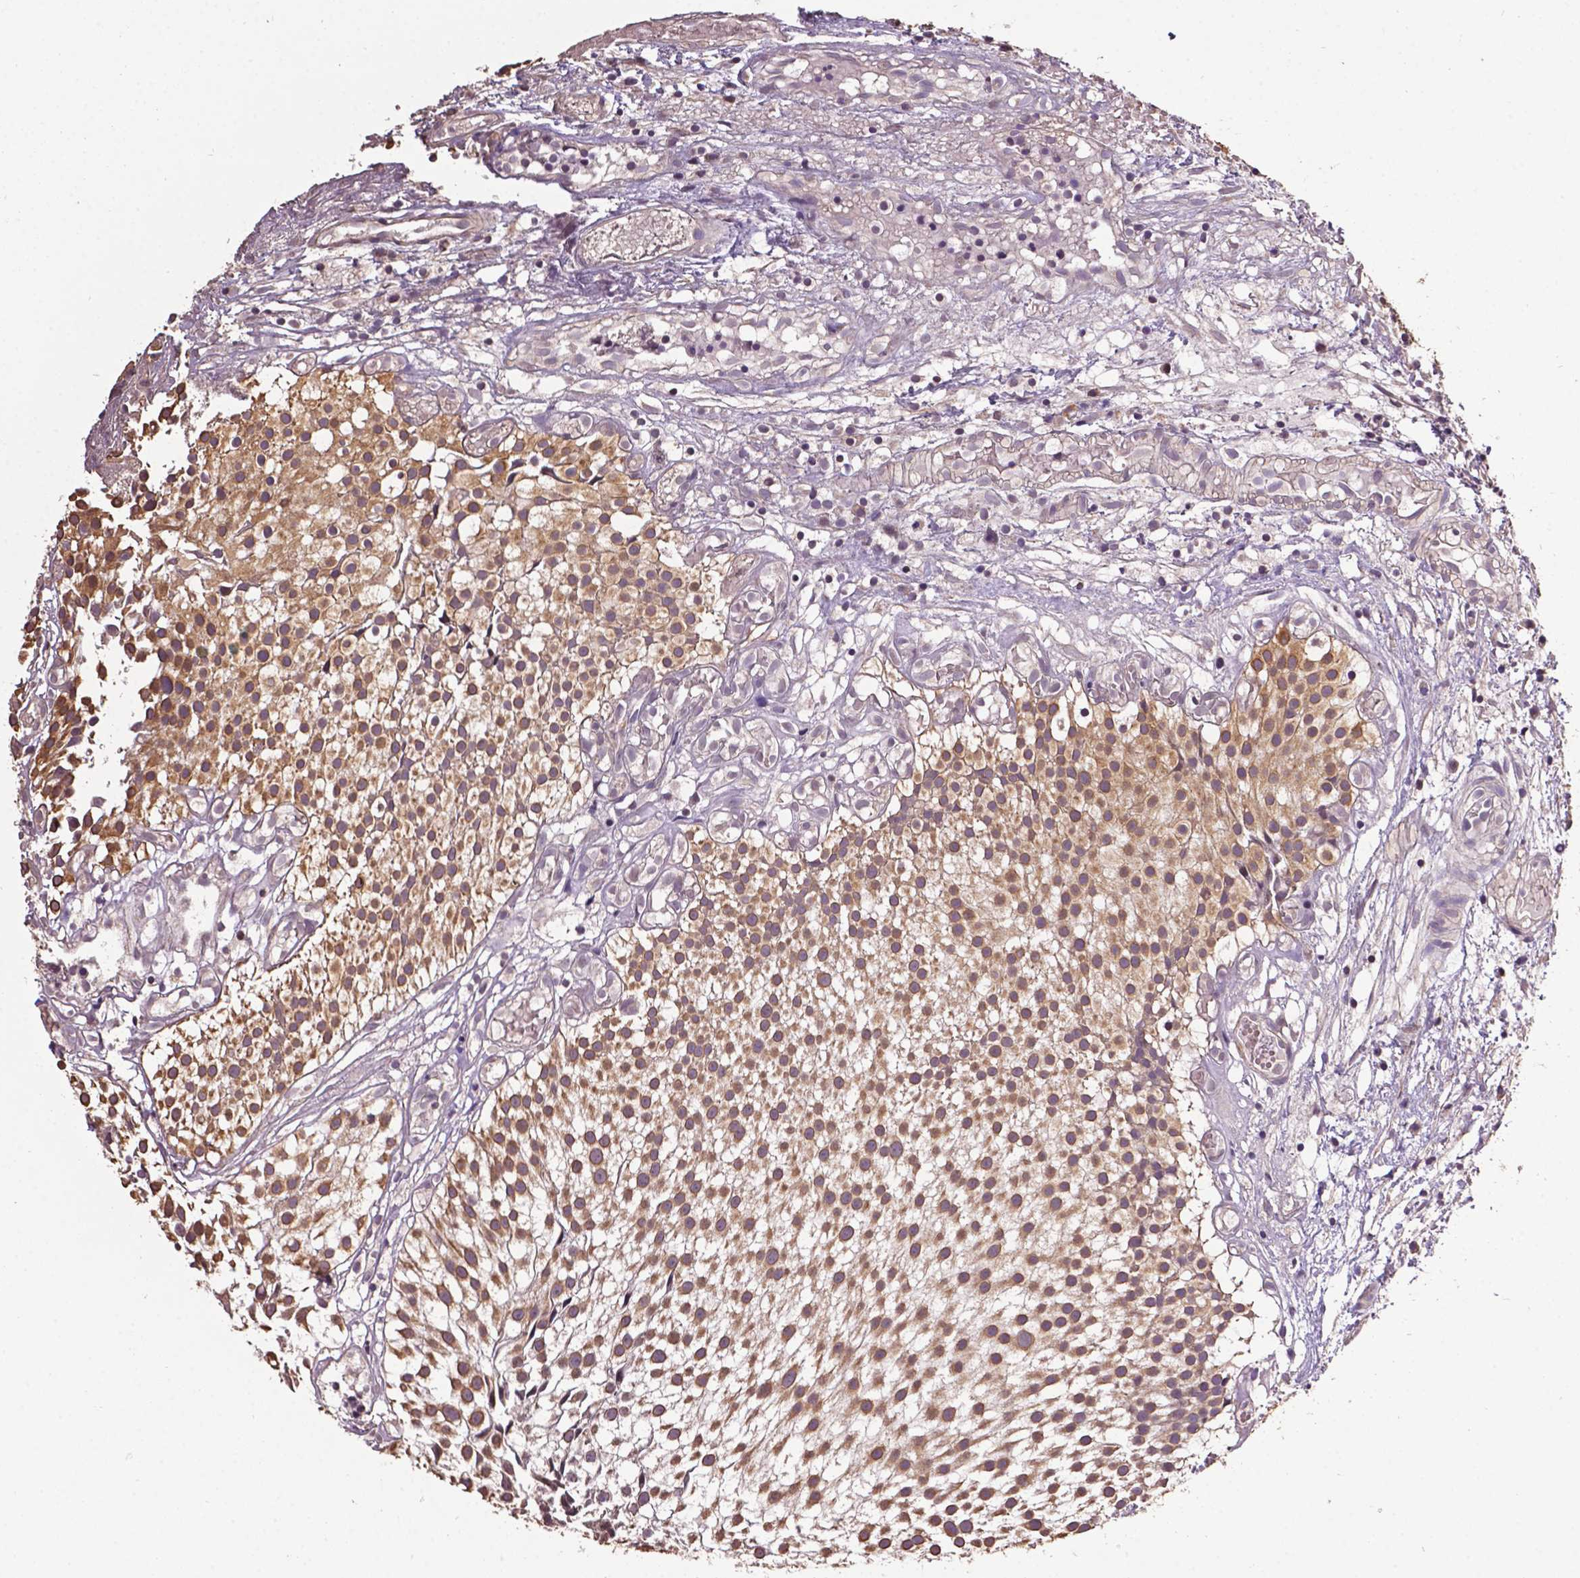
{"staining": {"intensity": "moderate", "quantity": ">75%", "location": "cytoplasmic/membranous"}, "tissue": "urothelial cancer", "cell_type": "Tumor cells", "image_type": "cancer", "snomed": [{"axis": "morphology", "description": "Urothelial carcinoma, Low grade"}, {"axis": "topography", "description": "Urinary bladder"}], "caption": "Immunohistochemistry (IHC) (DAB (3,3'-diaminobenzidine)) staining of human urothelial cancer displays moderate cytoplasmic/membranous protein positivity in about >75% of tumor cells.", "gene": "GLRA2", "patient": {"sex": "male", "age": 79}}